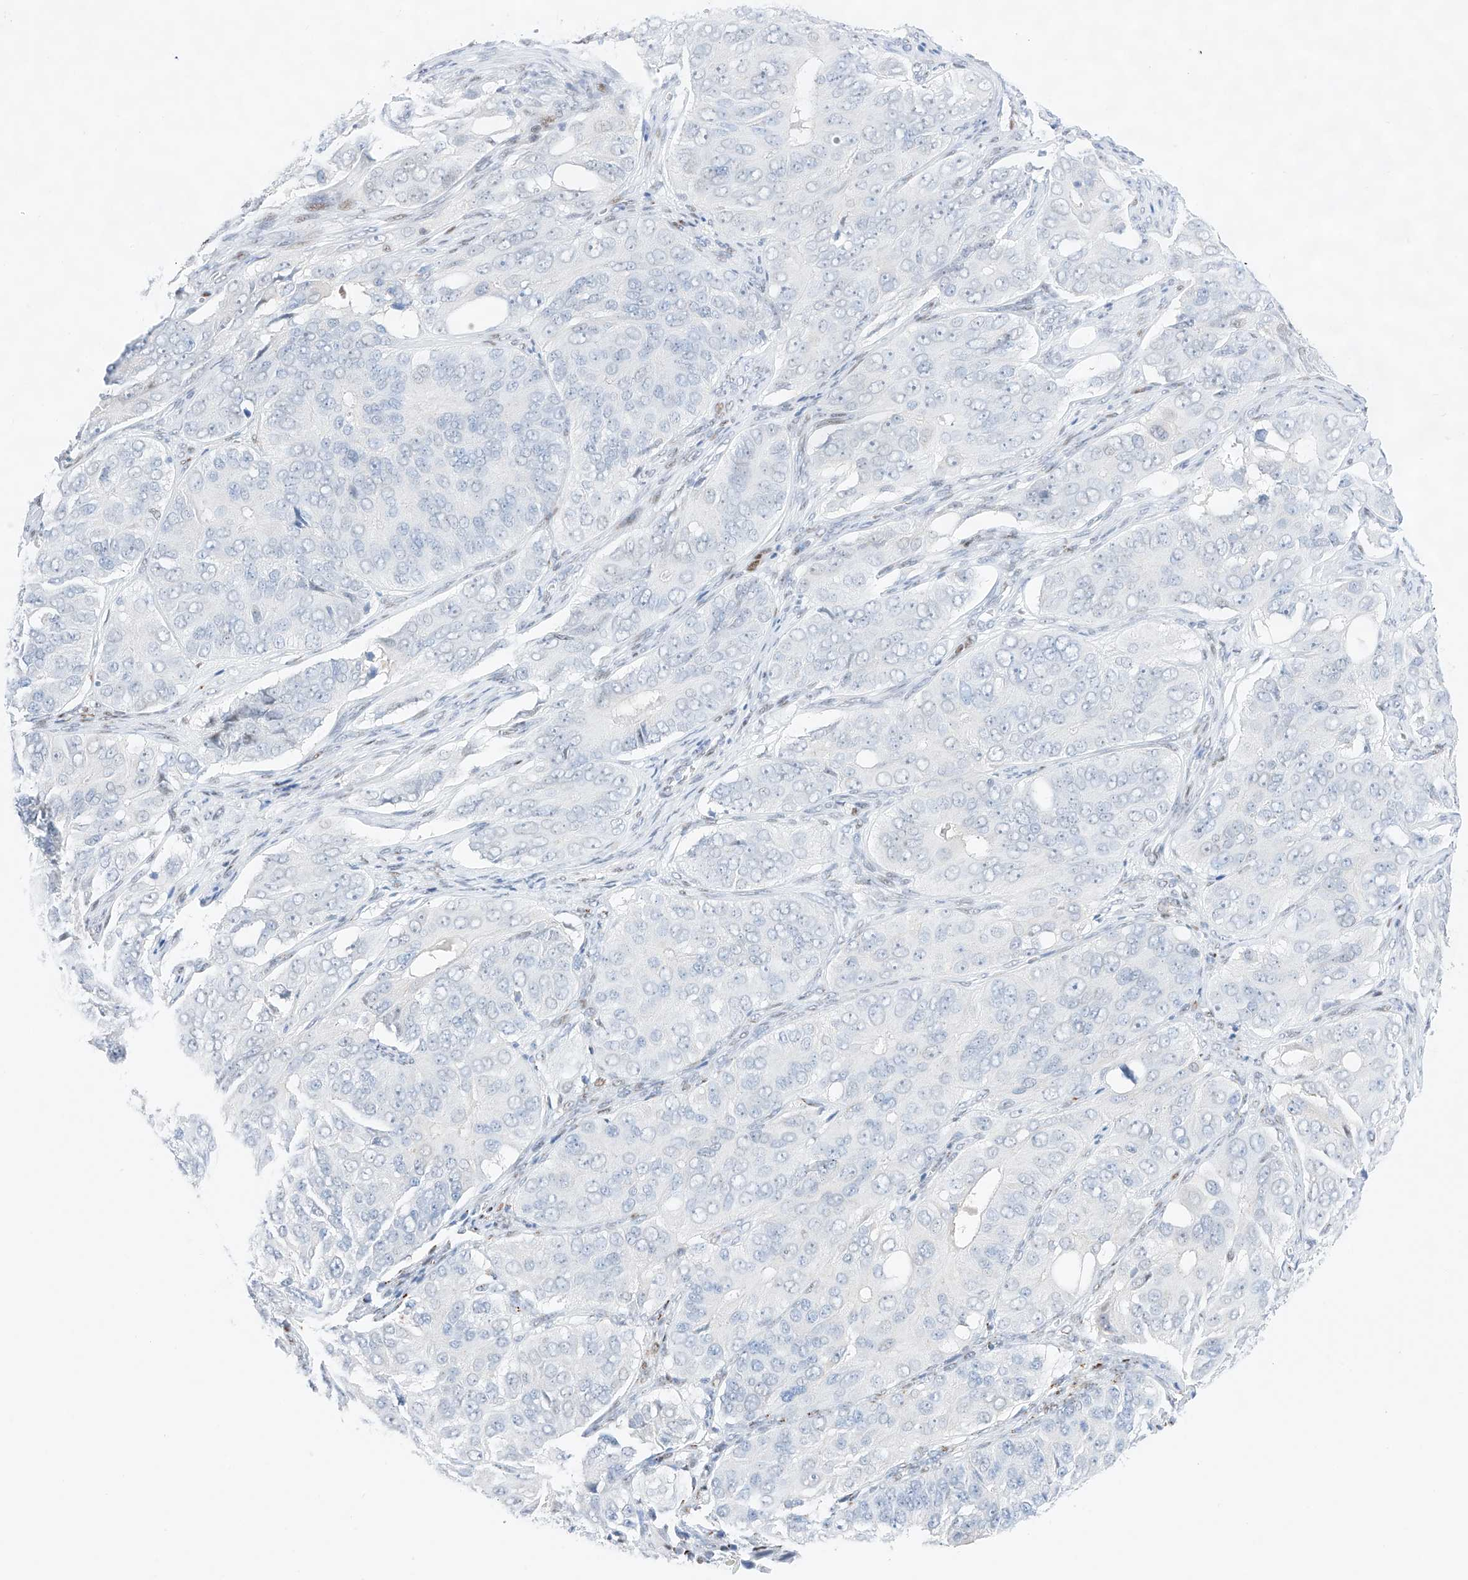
{"staining": {"intensity": "moderate", "quantity": "<25%", "location": "nuclear"}, "tissue": "ovarian cancer", "cell_type": "Tumor cells", "image_type": "cancer", "snomed": [{"axis": "morphology", "description": "Carcinoma, endometroid"}, {"axis": "topography", "description": "Ovary"}], "caption": "Ovarian cancer tissue reveals moderate nuclear expression in approximately <25% of tumor cells", "gene": "NT5C3B", "patient": {"sex": "female", "age": 51}}